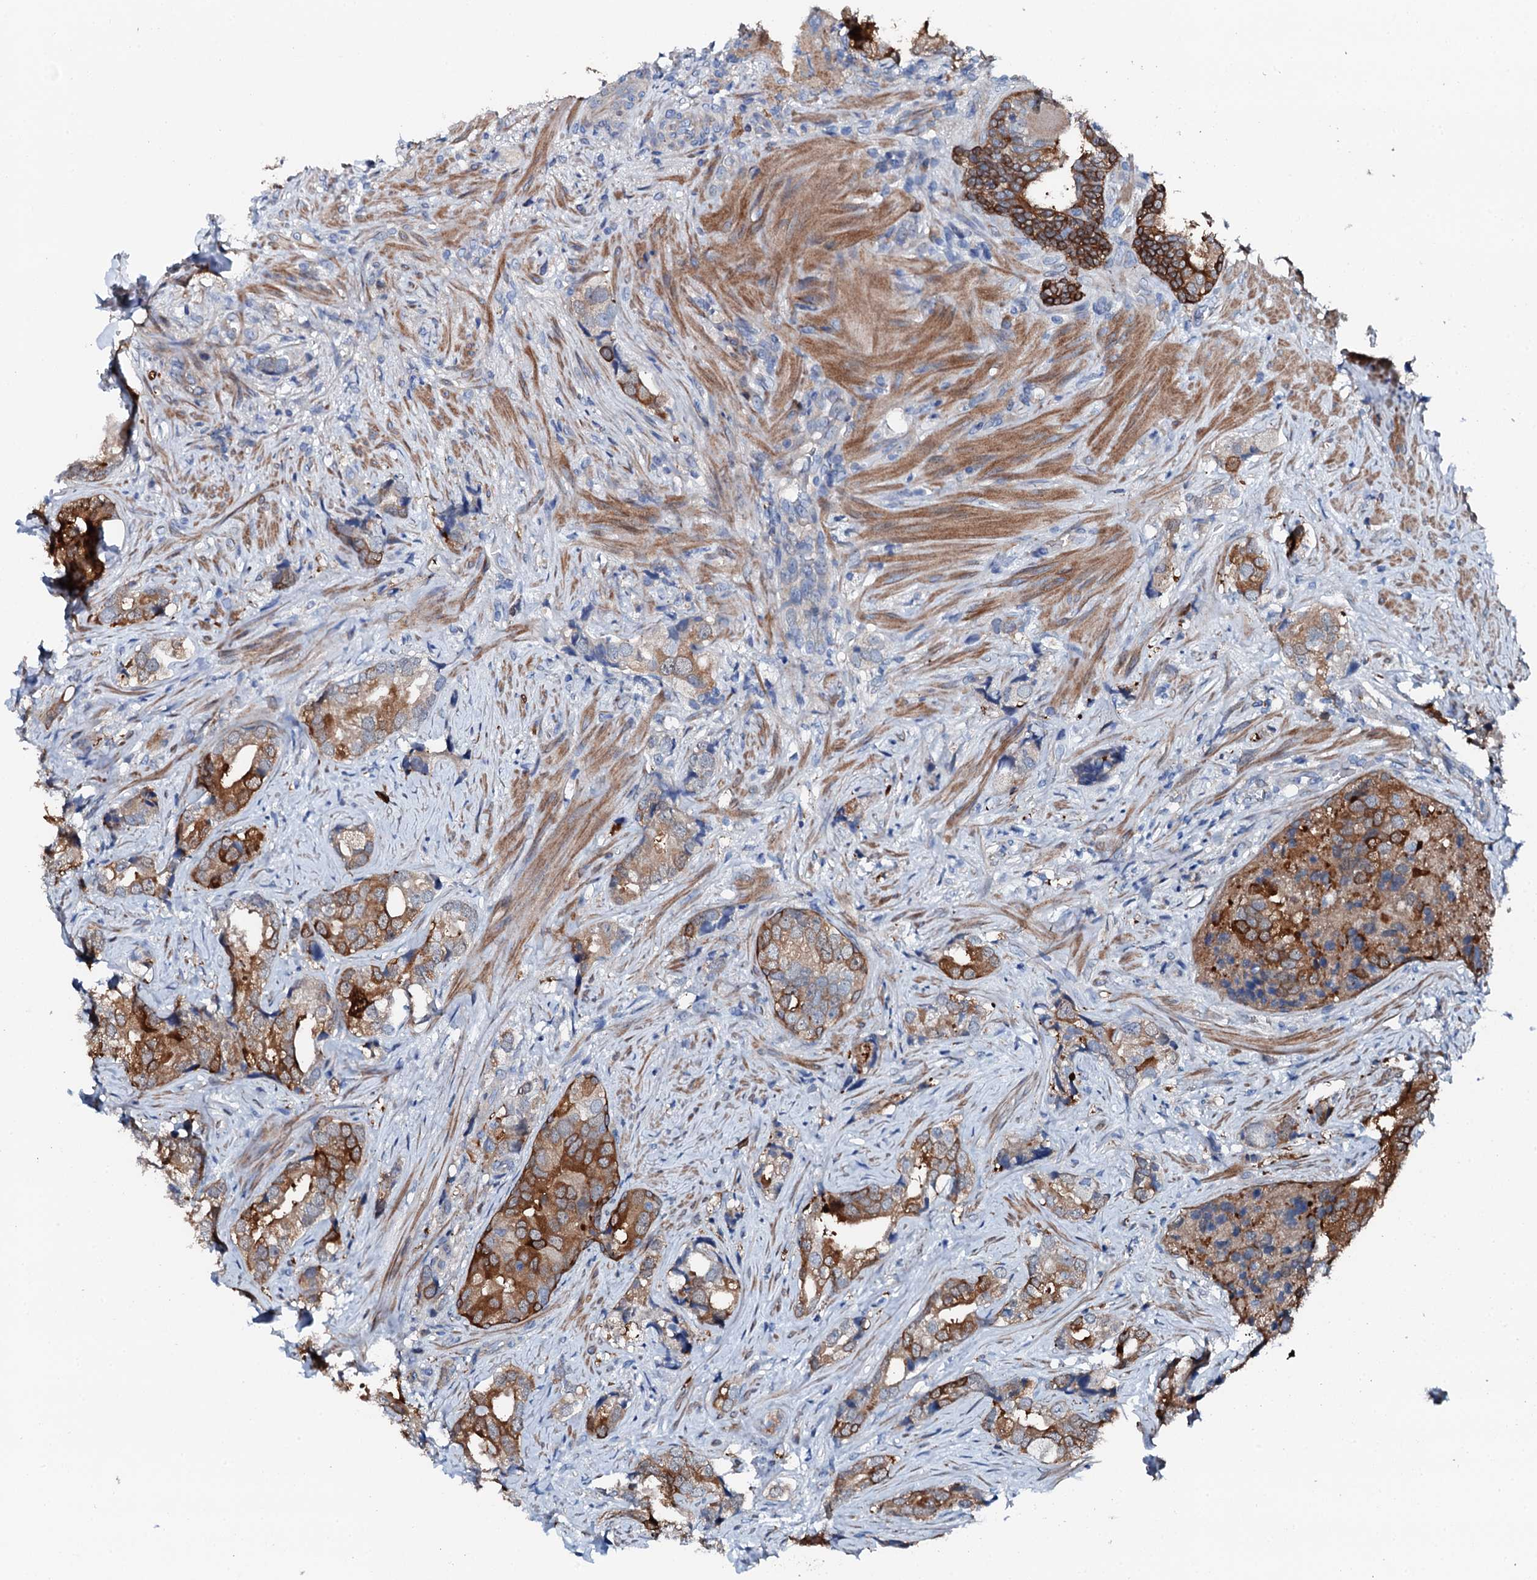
{"staining": {"intensity": "strong", "quantity": ">75%", "location": "cytoplasmic/membranous"}, "tissue": "prostate cancer", "cell_type": "Tumor cells", "image_type": "cancer", "snomed": [{"axis": "morphology", "description": "Adenocarcinoma, High grade"}, {"axis": "topography", "description": "Prostate"}], "caption": "Tumor cells display strong cytoplasmic/membranous positivity in approximately >75% of cells in prostate high-grade adenocarcinoma.", "gene": "GFOD2", "patient": {"sex": "male", "age": 75}}